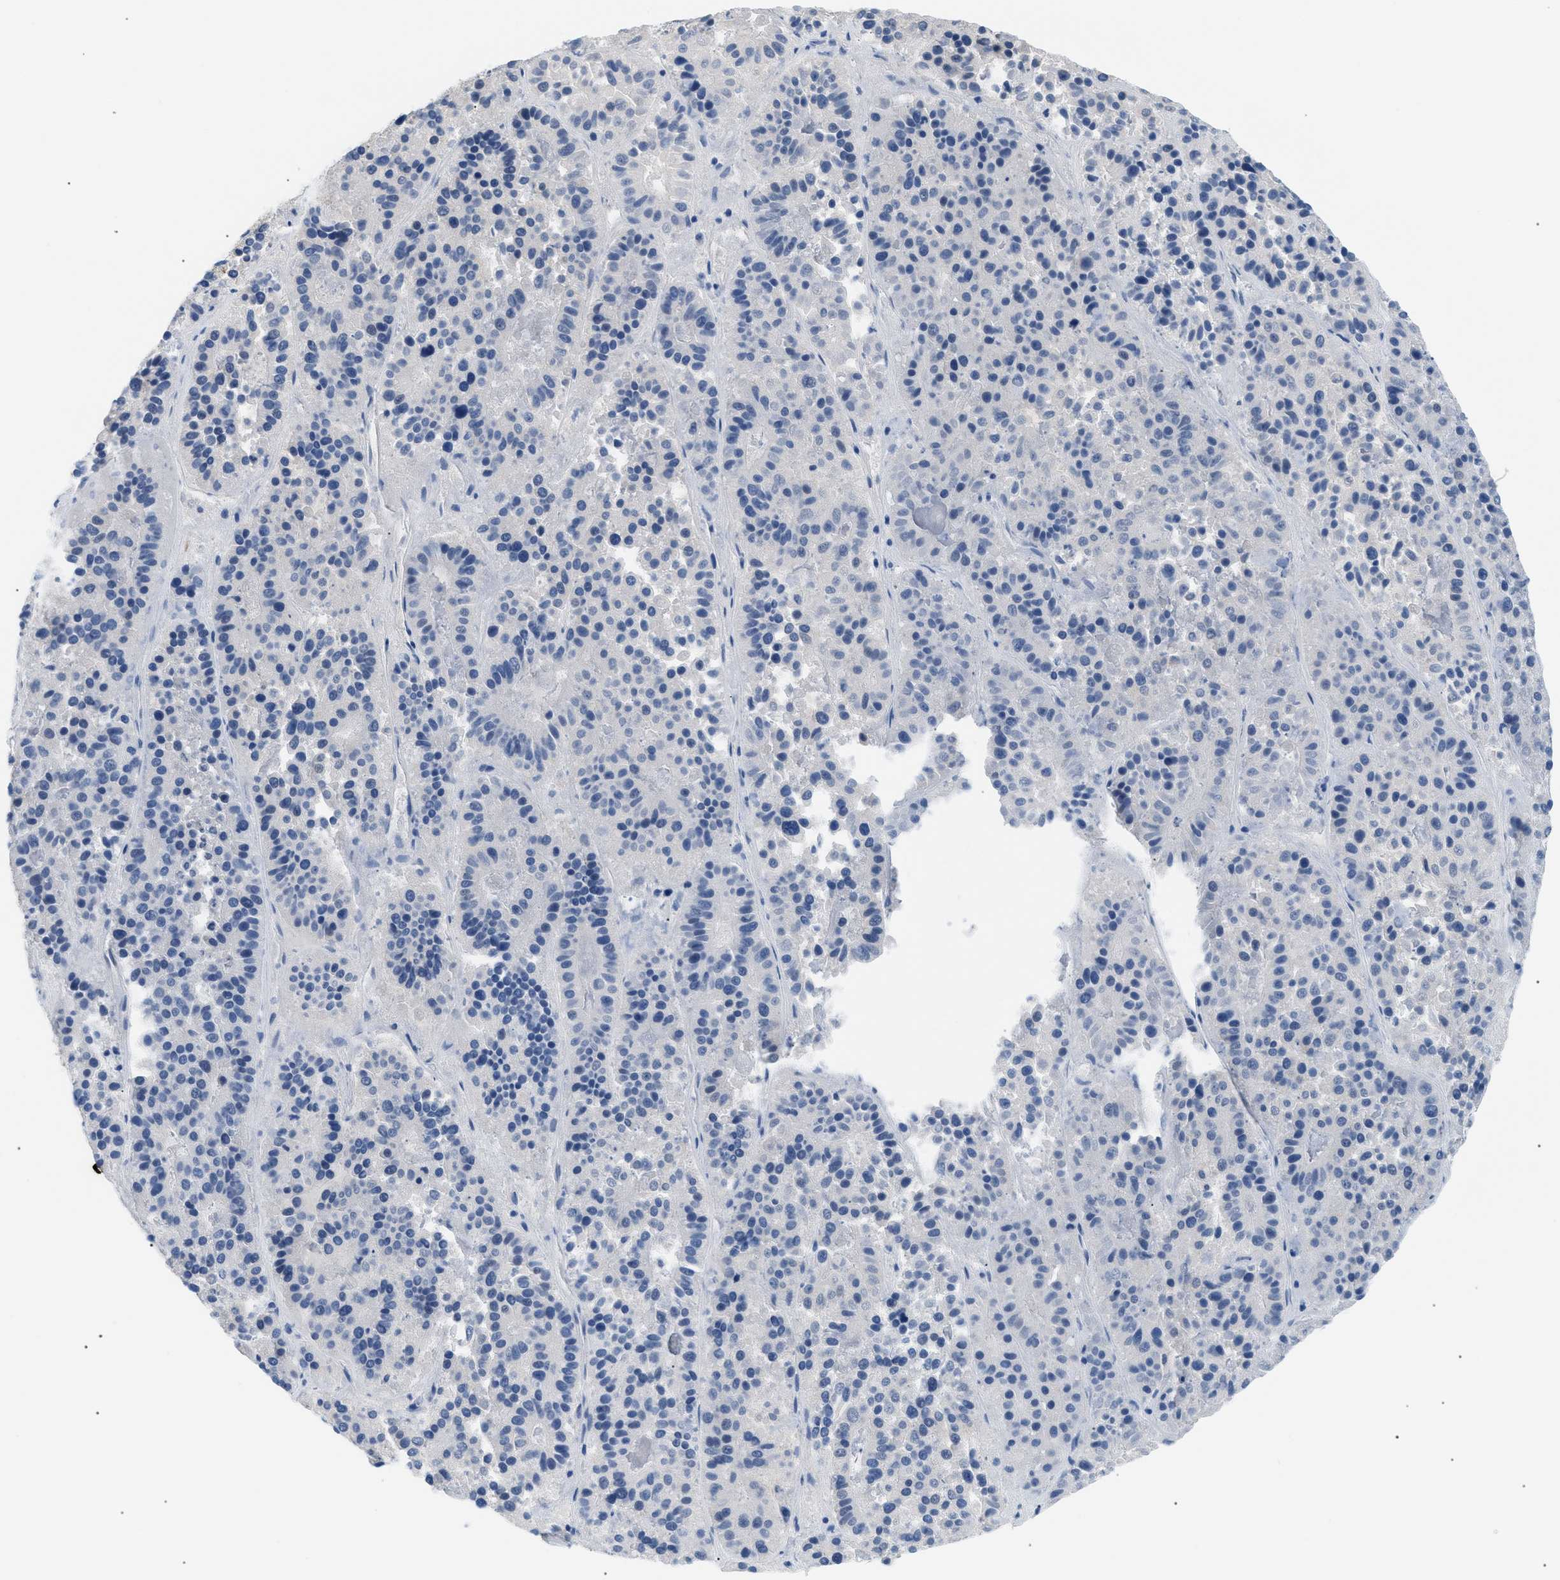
{"staining": {"intensity": "negative", "quantity": "none", "location": "none"}, "tissue": "pancreatic cancer", "cell_type": "Tumor cells", "image_type": "cancer", "snomed": [{"axis": "morphology", "description": "Adenocarcinoma, NOS"}, {"axis": "topography", "description": "Pancreas"}], "caption": "Adenocarcinoma (pancreatic) stained for a protein using IHC reveals no positivity tumor cells.", "gene": "ICA1", "patient": {"sex": "male", "age": 50}}